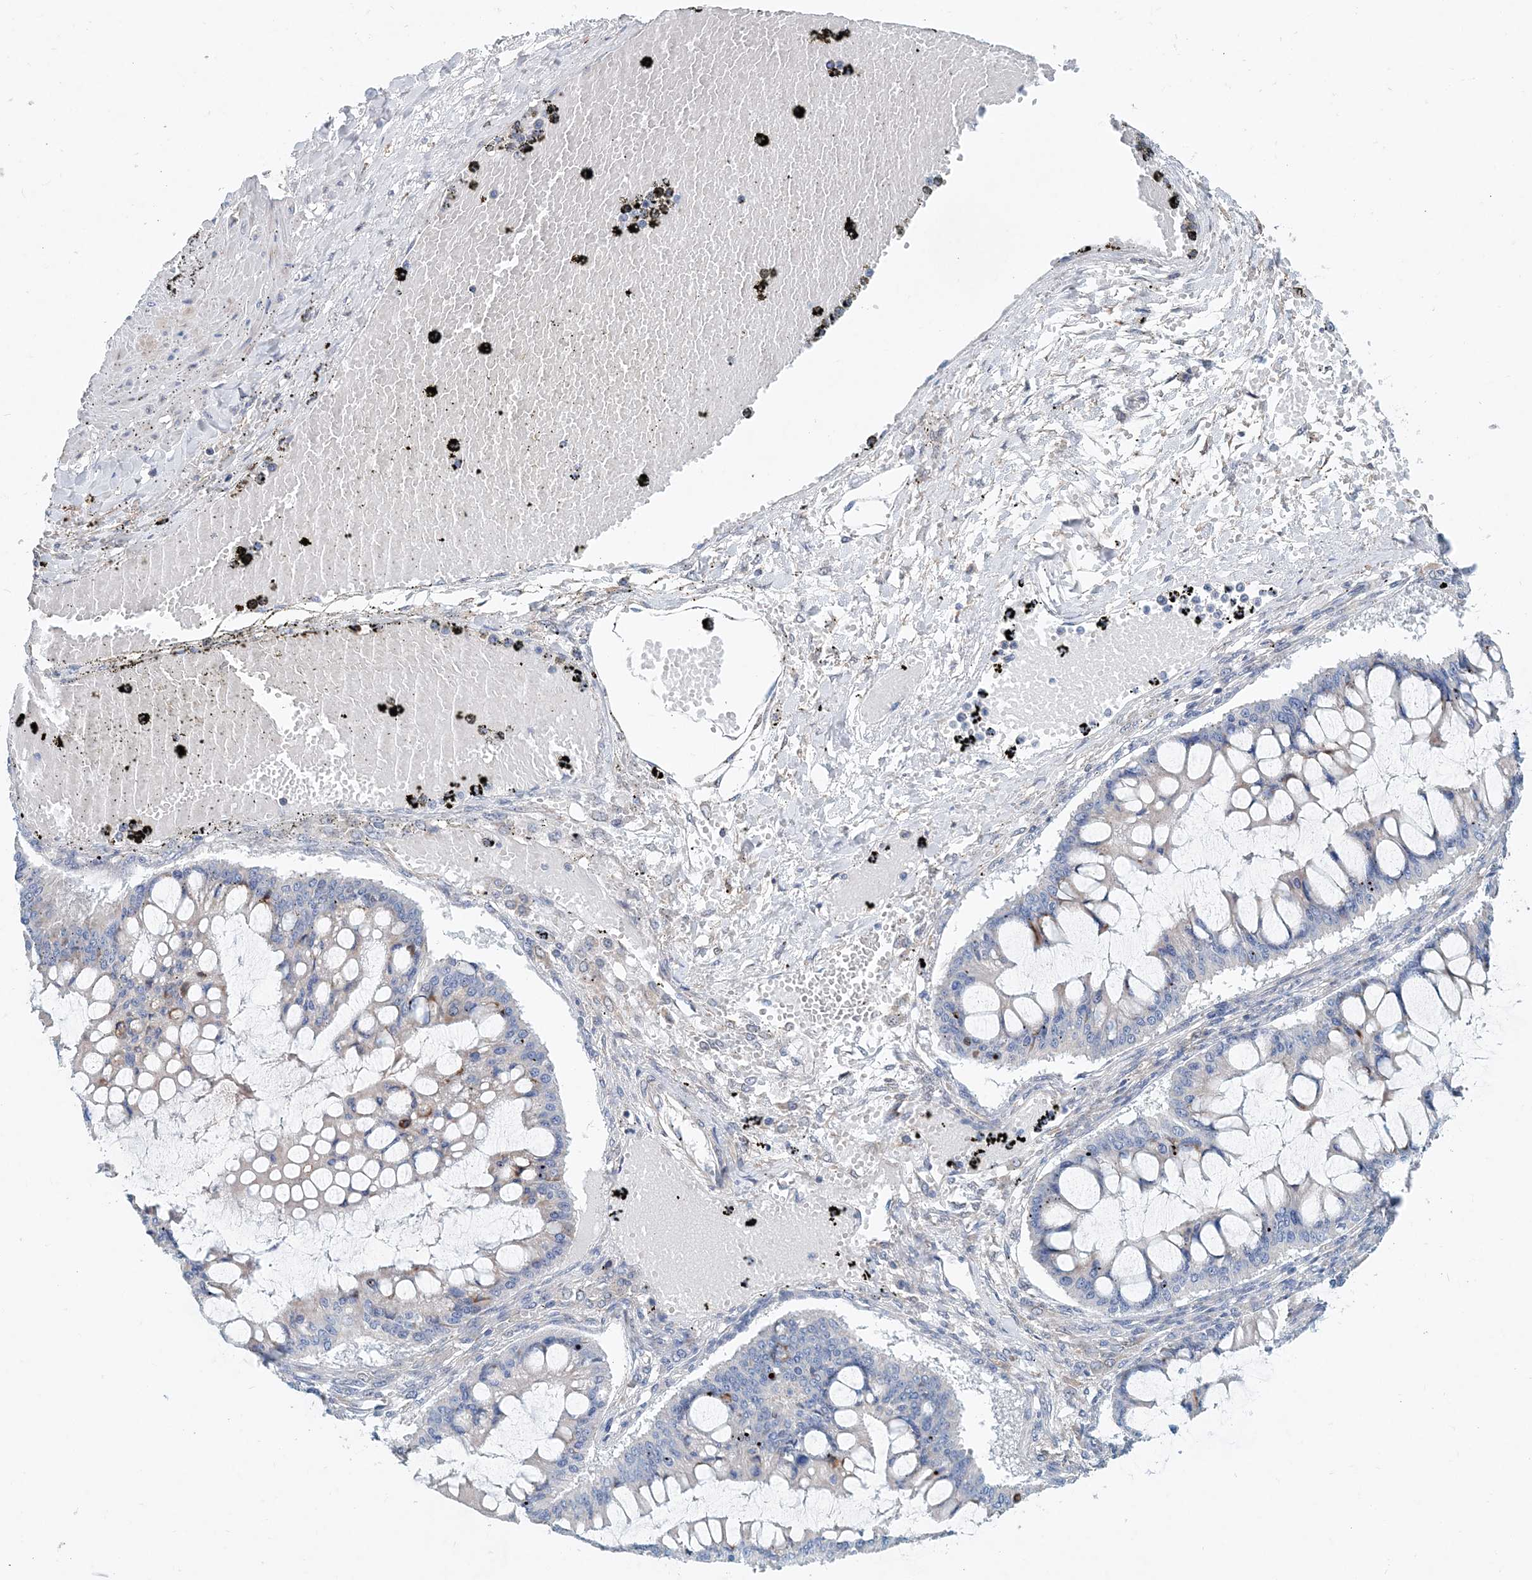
{"staining": {"intensity": "negative", "quantity": "none", "location": "none"}, "tissue": "ovarian cancer", "cell_type": "Tumor cells", "image_type": "cancer", "snomed": [{"axis": "morphology", "description": "Cystadenocarcinoma, mucinous, NOS"}, {"axis": "topography", "description": "Ovary"}], "caption": "Mucinous cystadenocarcinoma (ovarian) was stained to show a protein in brown. There is no significant staining in tumor cells.", "gene": "PFN2", "patient": {"sex": "female", "age": 73}}